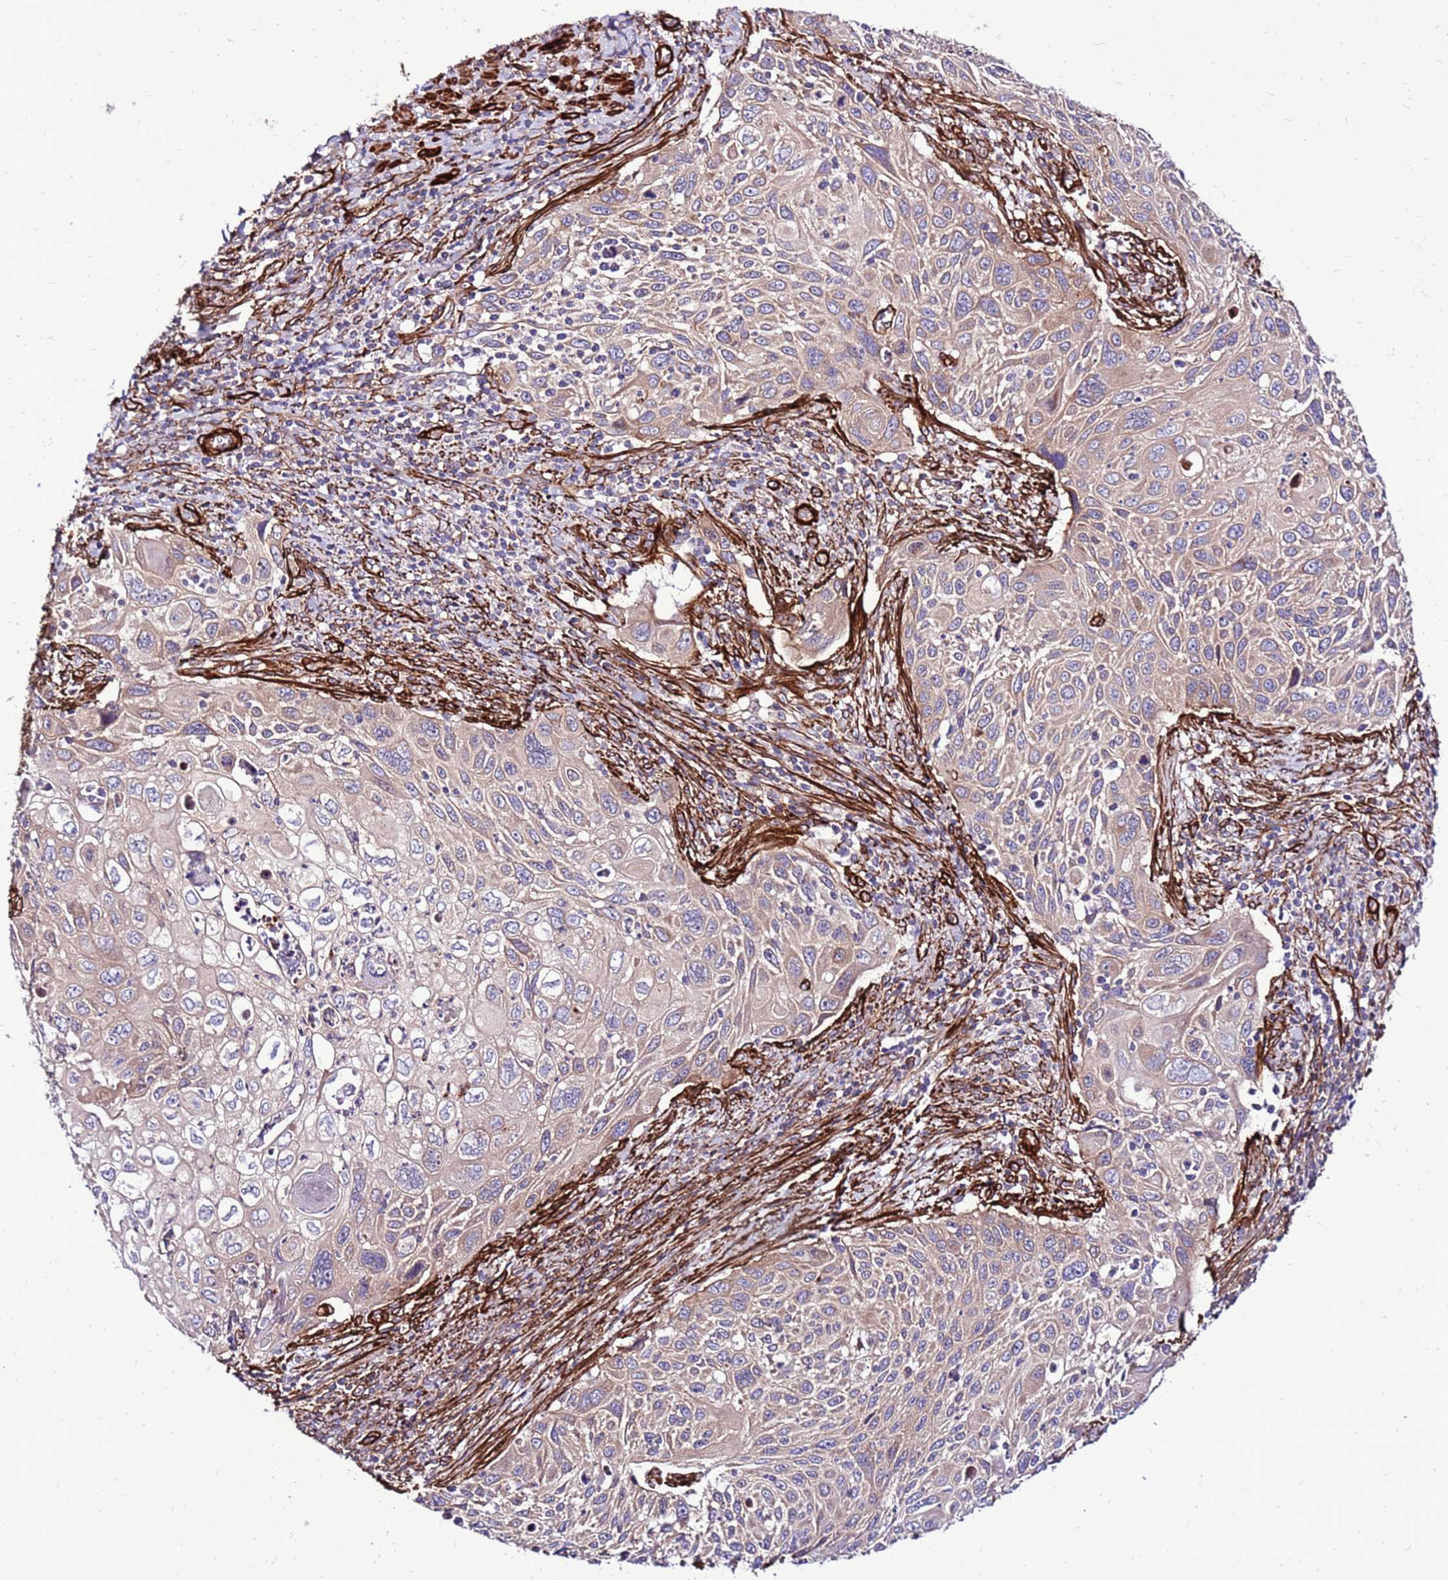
{"staining": {"intensity": "weak", "quantity": "<25%", "location": "cytoplasmic/membranous"}, "tissue": "cervical cancer", "cell_type": "Tumor cells", "image_type": "cancer", "snomed": [{"axis": "morphology", "description": "Squamous cell carcinoma, NOS"}, {"axis": "topography", "description": "Cervix"}], "caption": "A histopathology image of cervical cancer stained for a protein exhibits no brown staining in tumor cells. The staining is performed using DAB brown chromogen with nuclei counter-stained in using hematoxylin.", "gene": "EI24", "patient": {"sex": "female", "age": 70}}